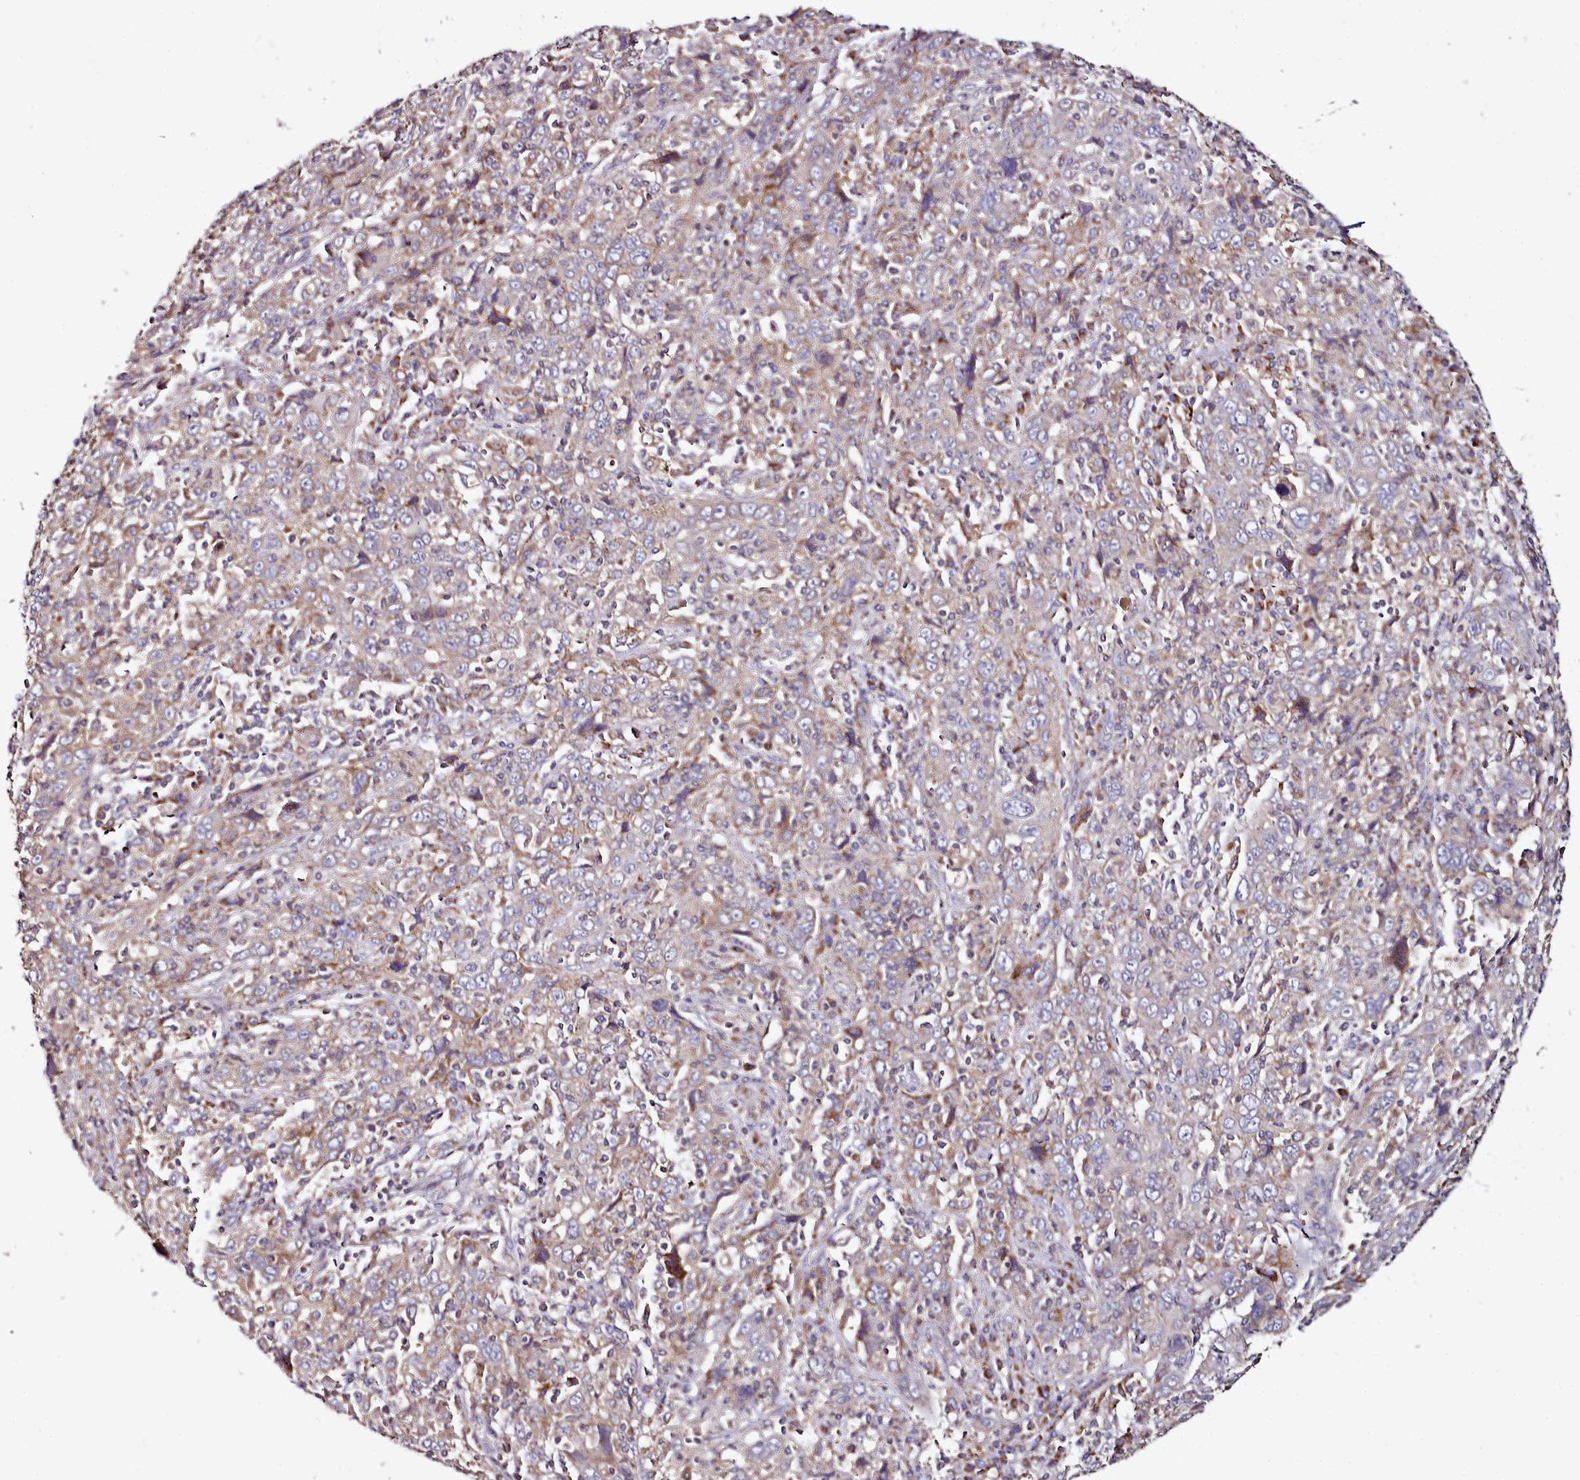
{"staining": {"intensity": "weak", "quantity": "<25%", "location": "cytoplasmic/membranous"}, "tissue": "cervical cancer", "cell_type": "Tumor cells", "image_type": "cancer", "snomed": [{"axis": "morphology", "description": "Squamous cell carcinoma, NOS"}, {"axis": "topography", "description": "Cervix"}], "caption": "Immunohistochemistry of cervical cancer demonstrates no expression in tumor cells.", "gene": "ACSS1", "patient": {"sex": "female", "age": 46}}